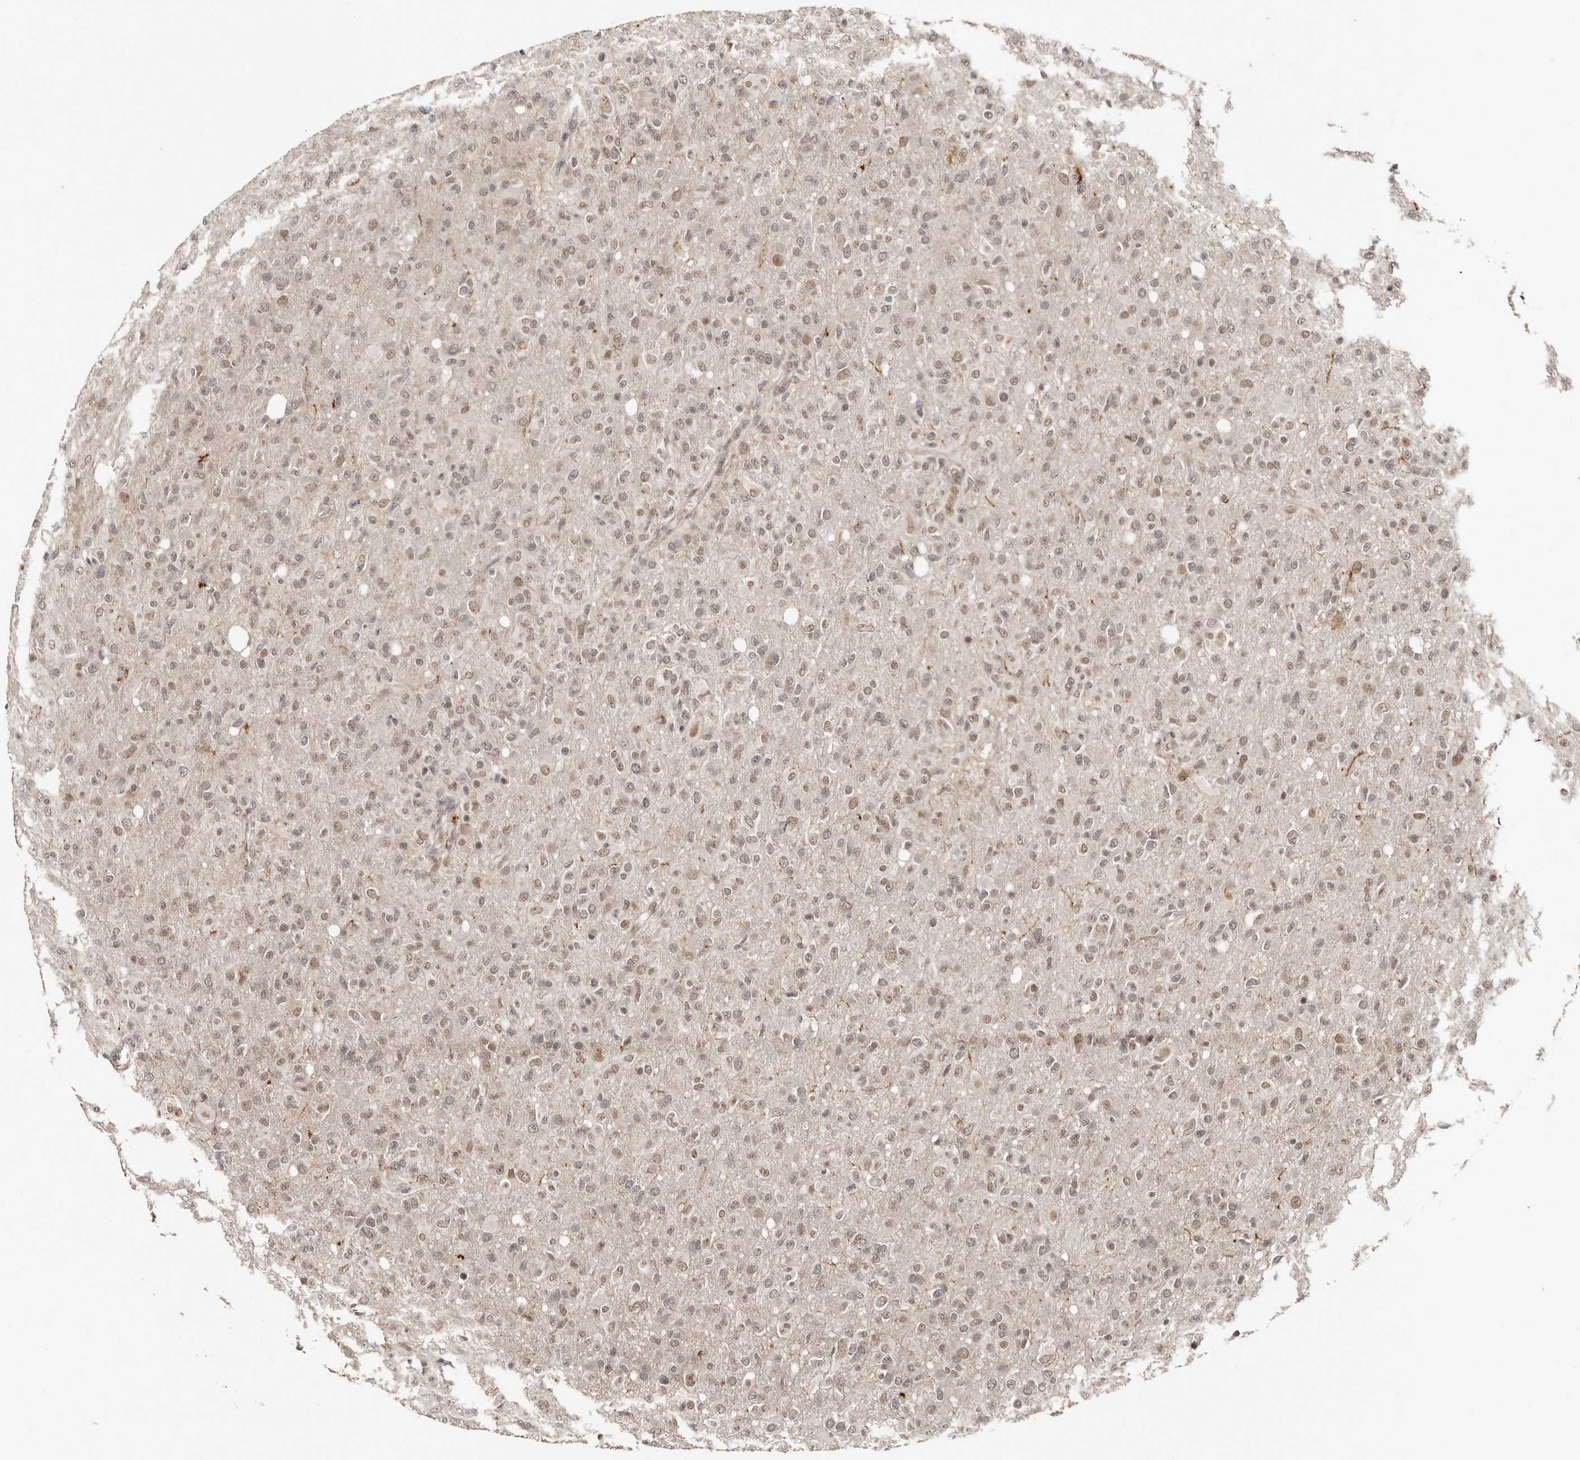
{"staining": {"intensity": "weak", "quantity": ">75%", "location": "nuclear"}, "tissue": "glioma", "cell_type": "Tumor cells", "image_type": "cancer", "snomed": [{"axis": "morphology", "description": "Glioma, malignant, High grade"}, {"axis": "topography", "description": "Brain"}], "caption": "This histopathology image displays glioma stained with IHC to label a protein in brown. The nuclear of tumor cells show weak positivity for the protein. Nuclei are counter-stained blue.", "gene": "SRCAP", "patient": {"sex": "female", "age": 57}}